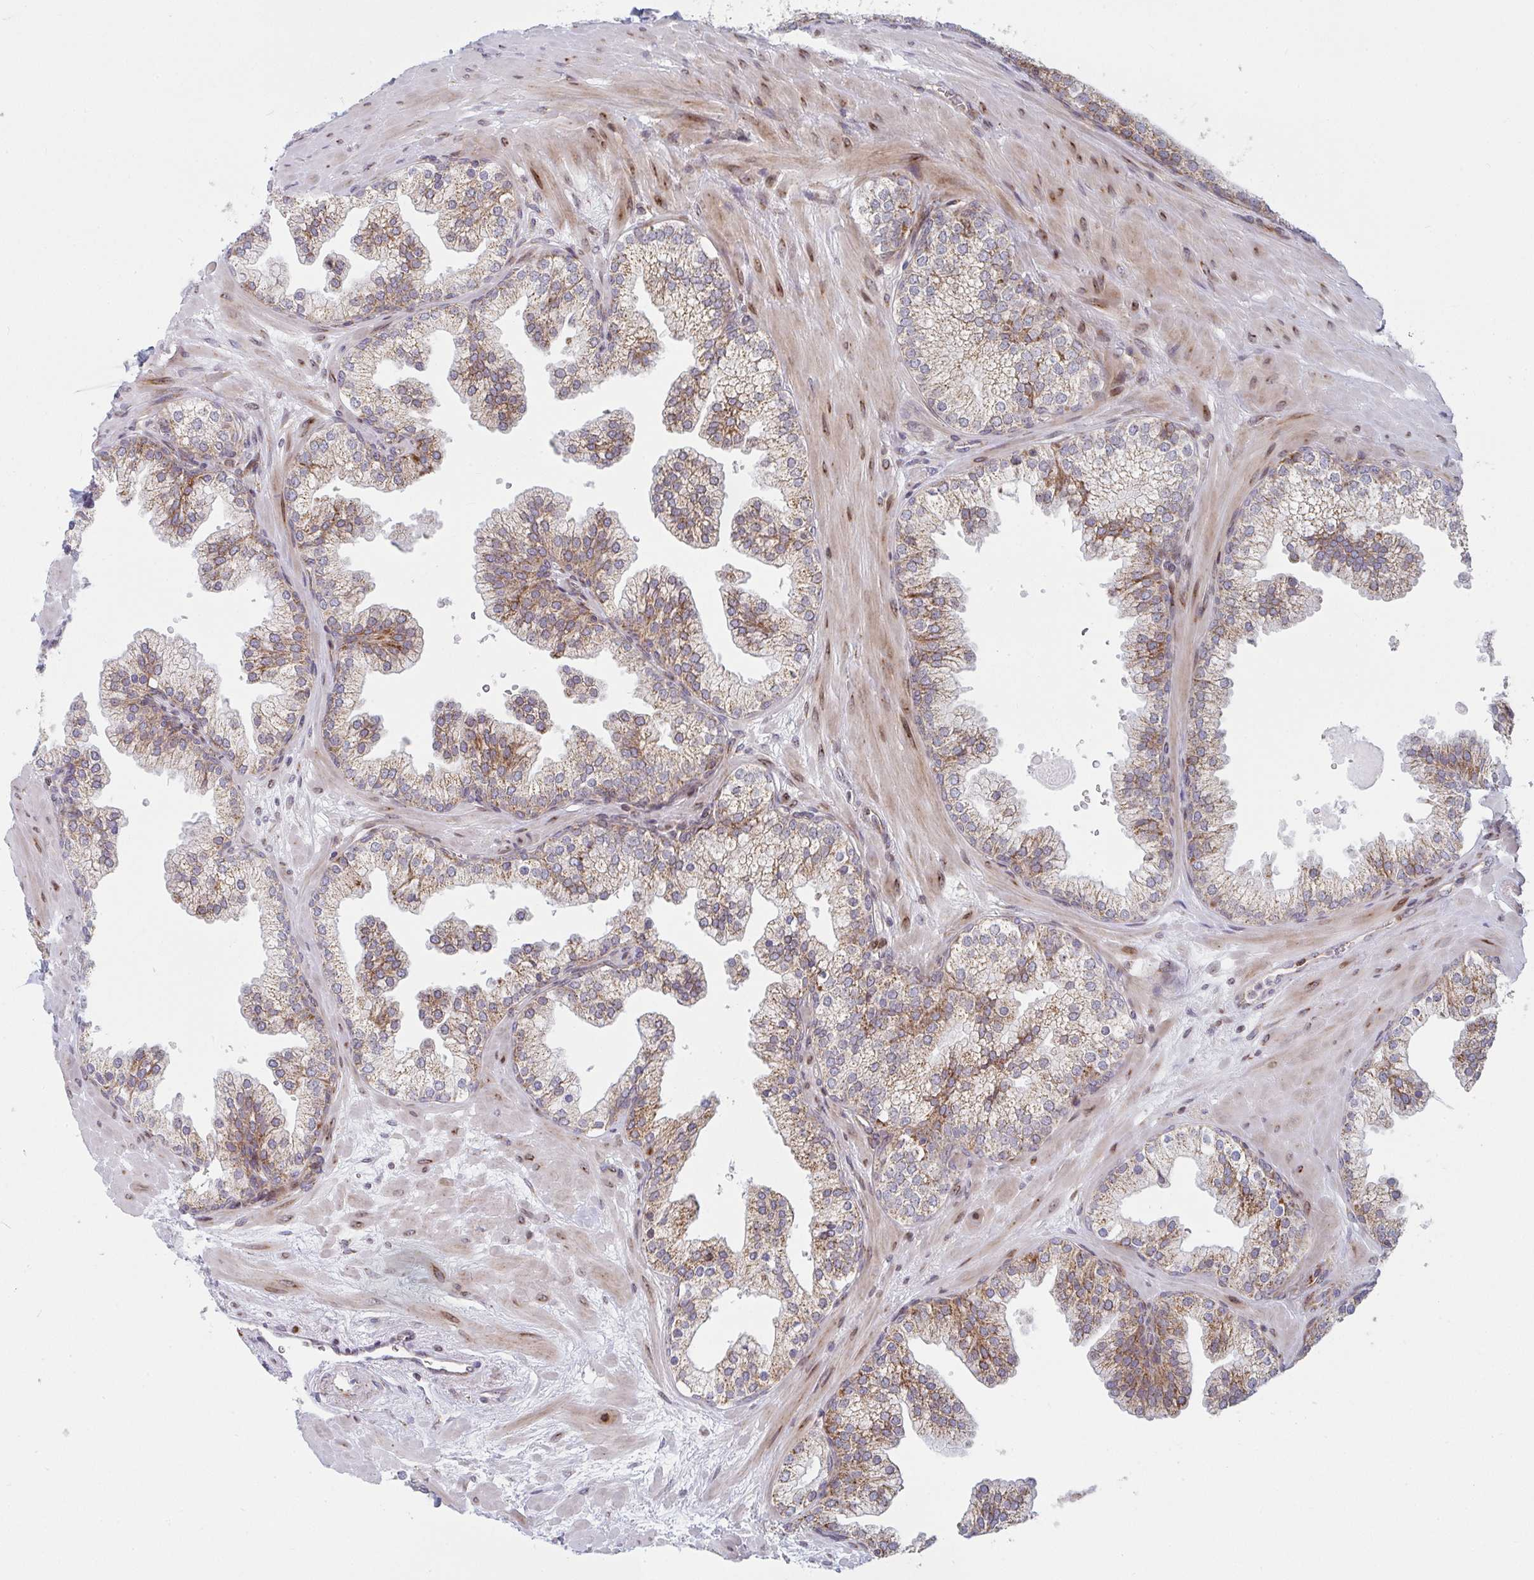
{"staining": {"intensity": "weak", "quantity": "25%-75%", "location": "cytoplasmic/membranous"}, "tissue": "prostate", "cell_type": "Glandular cells", "image_type": "normal", "snomed": [{"axis": "morphology", "description": "Normal tissue, NOS"}, {"axis": "topography", "description": "Prostate"}, {"axis": "topography", "description": "Peripheral nerve tissue"}], "caption": "IHC of normal prostate shows low levels of weak cytoplasmic/membranous expression in approximately 25%-75% of glandular cells.", "gene": "PRKCH", "patient": {"sex": "male", "age": 61}}